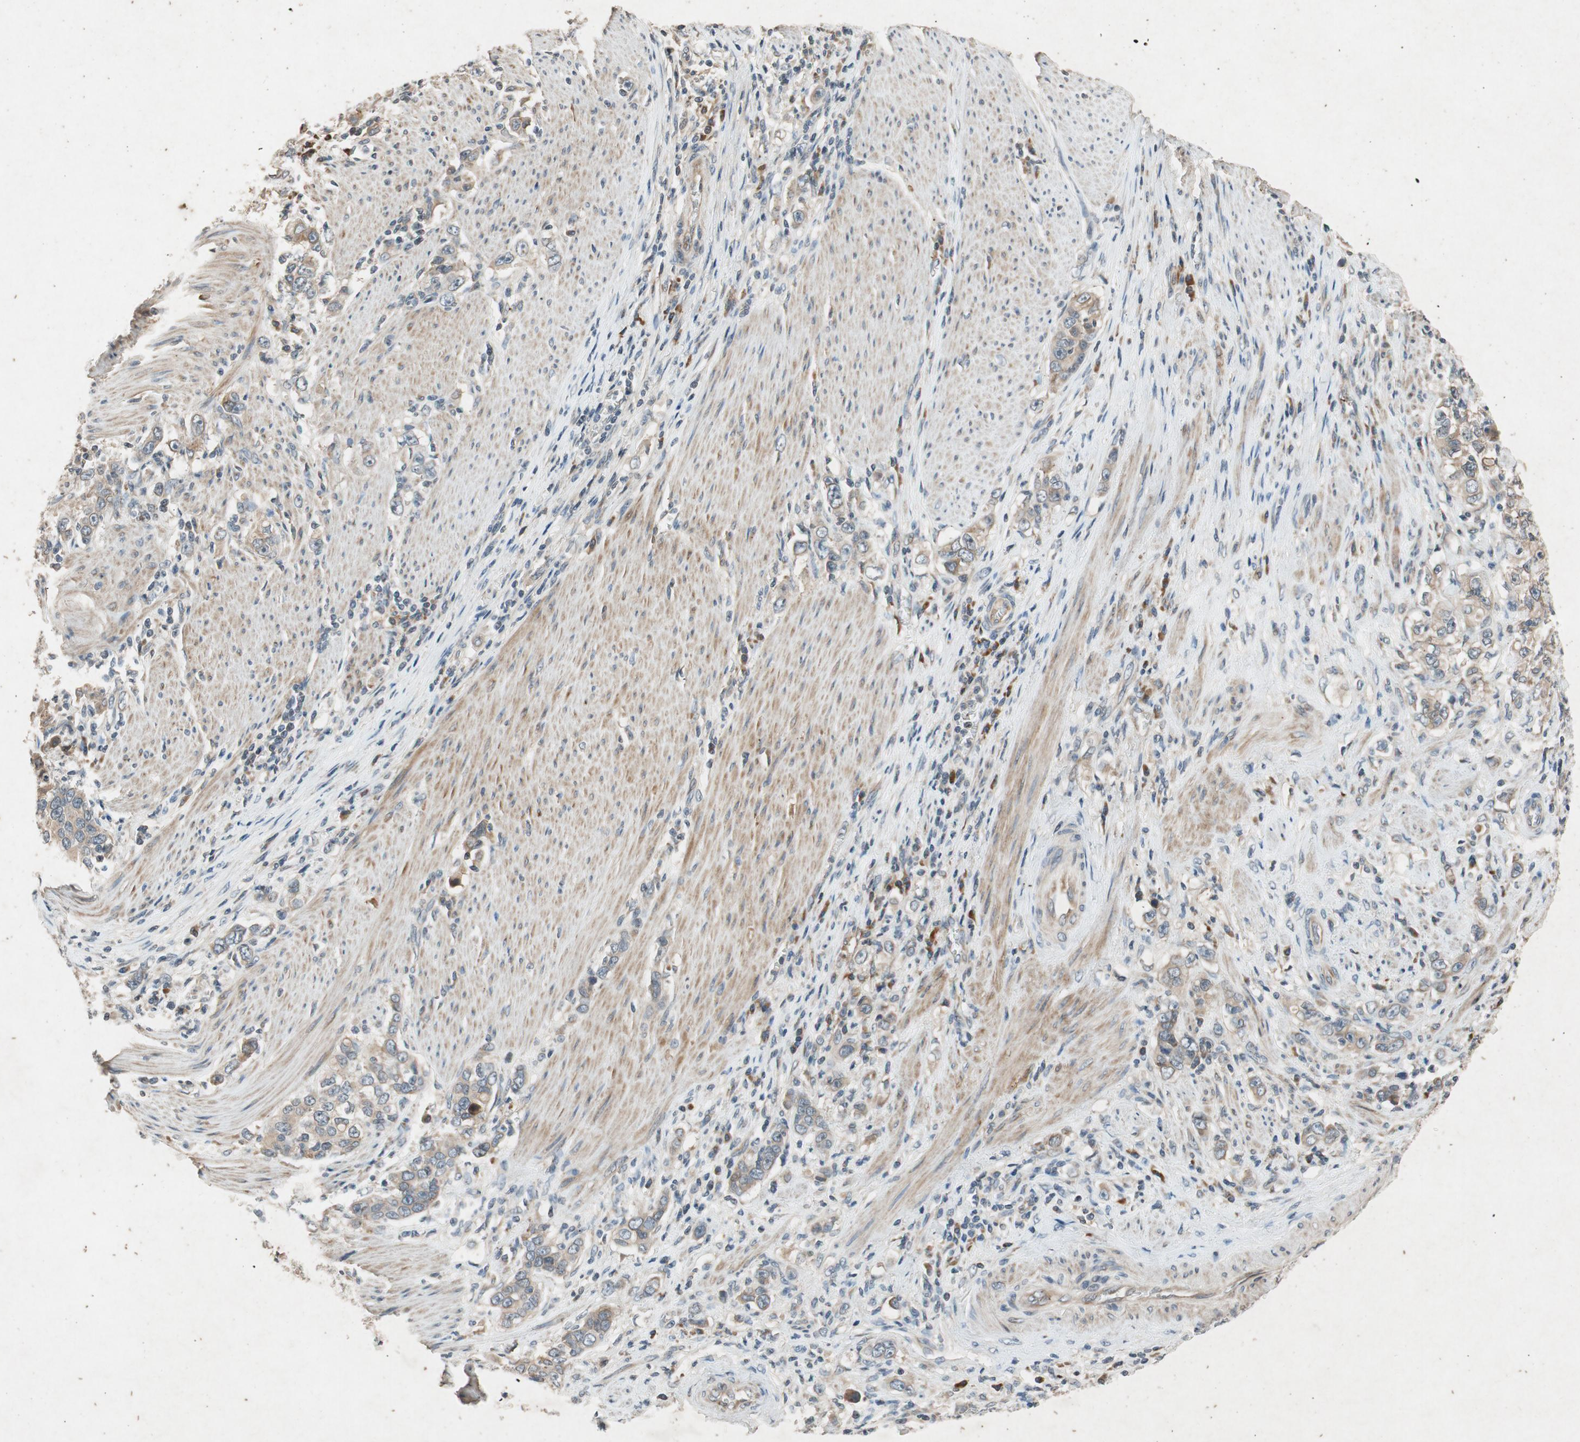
{"staining": {"intensity": "moderate", "quantity": ">75%", "location": "cytoplasmic/membranous"}, "tissue": "stomach cancer", "cell_type": "Tumor cells", "image_type": "cancer", "snomed": [{"axis": "morphology", "description": "Adenocarcinoma, NOS"}, {"axis": "topography", "description": "Stomach, lower"}], "caption": "Adenocarcinoma (stomach) stained with DAB immunohistochemistry (IHC) exhibits medium levels of moderate cytoplasmic/membranous positivity in about >75% of tumor cells.", "gene": "ATP2C1", "patient": {"sex": "female", "age": 72}}